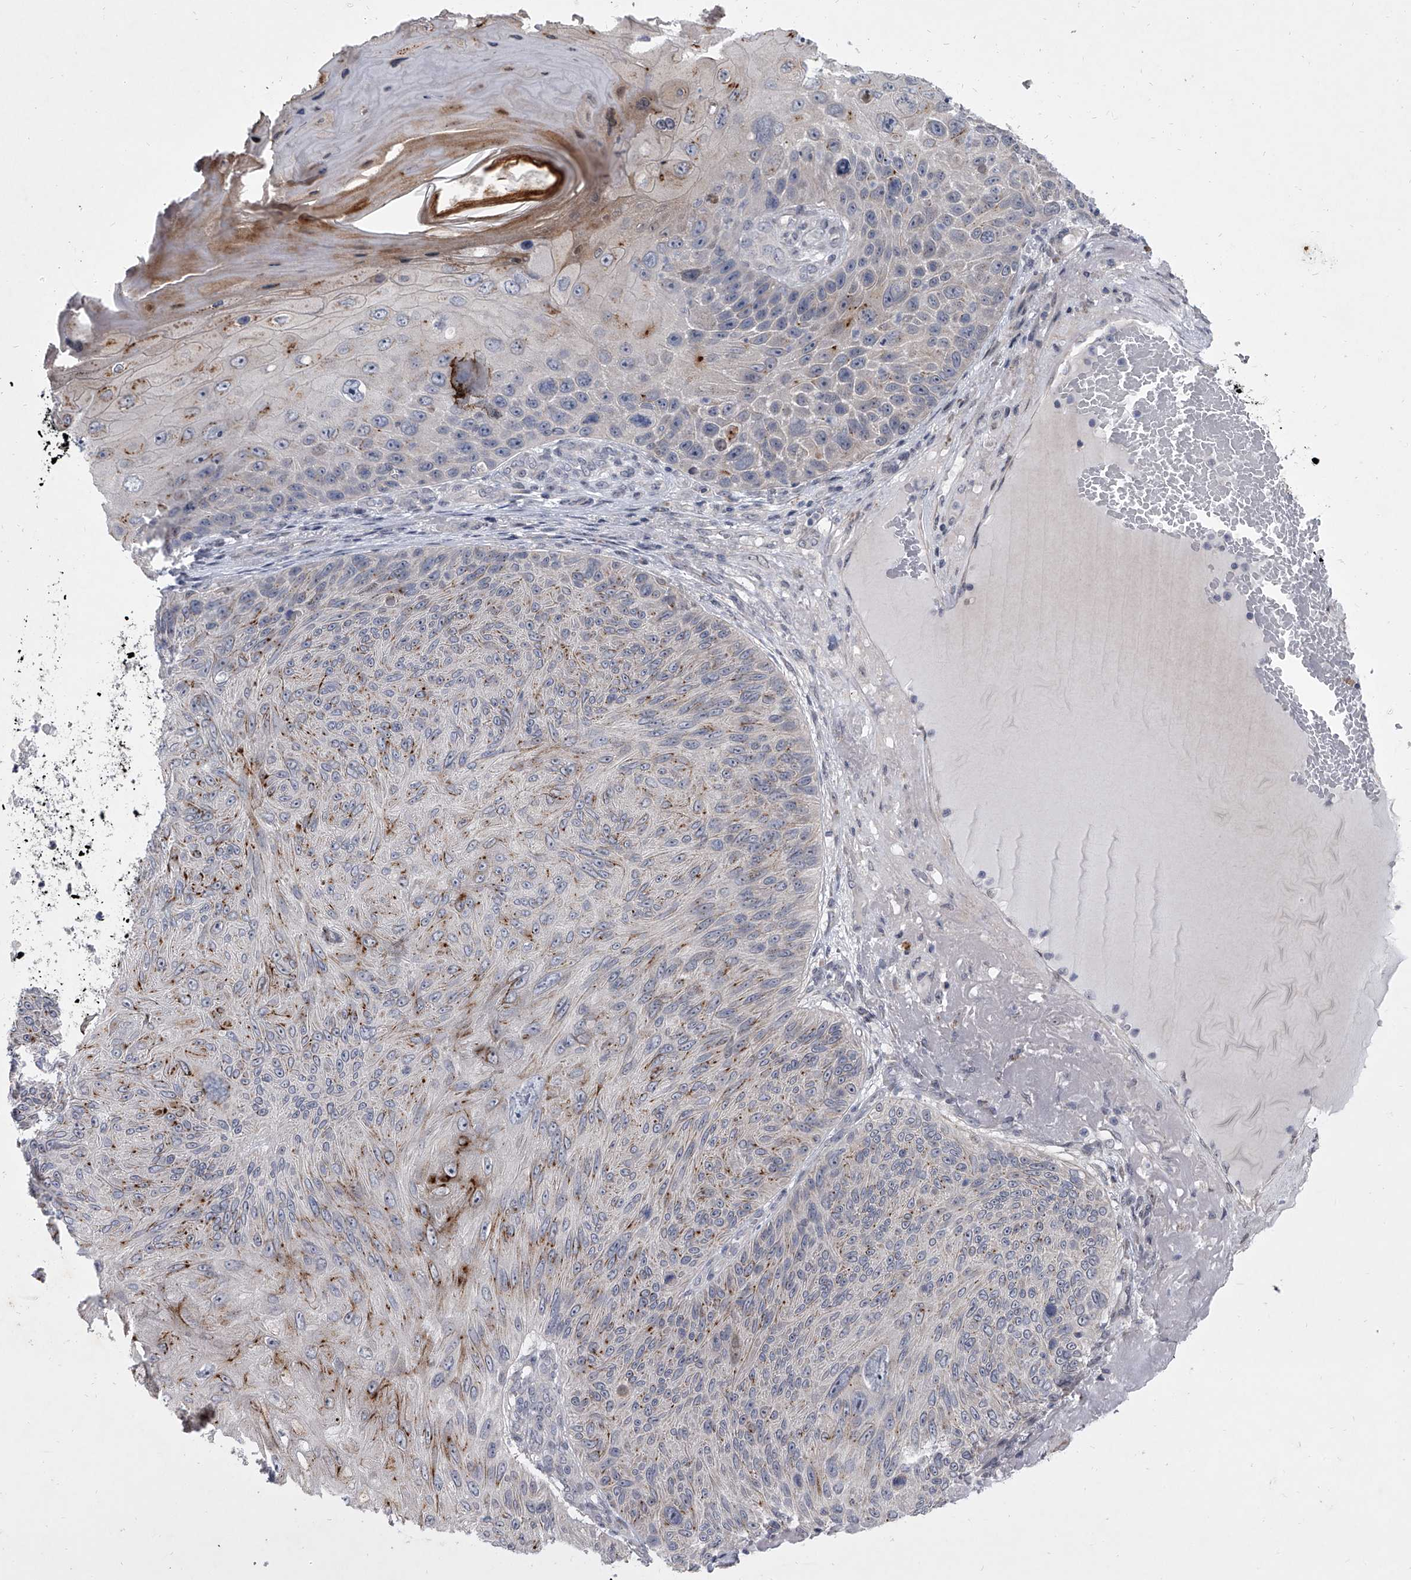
{"staining": {"intensity": "moderate", "quantity": "<25%", "location": "cytoplasmic/membranous"}, "tissue": "skin cancer", "cell_type": "Tumor cells", "image_type": "cancer", "snomed": [{"axis": "morphology", "description": "Squamous cell carcinoma, NOS"}, {"axis": "topography", "description": "Skin"}], "caption": "An IHC micrograph of neoplastic tissue is shown. Protein staining in brown highlights moderate cytoplasmic/membranous positivity in skin squamous cell carcinoma within tumor cells.", "gene": "HEATR6", "patient": {"sex": "female", "age": 88}}